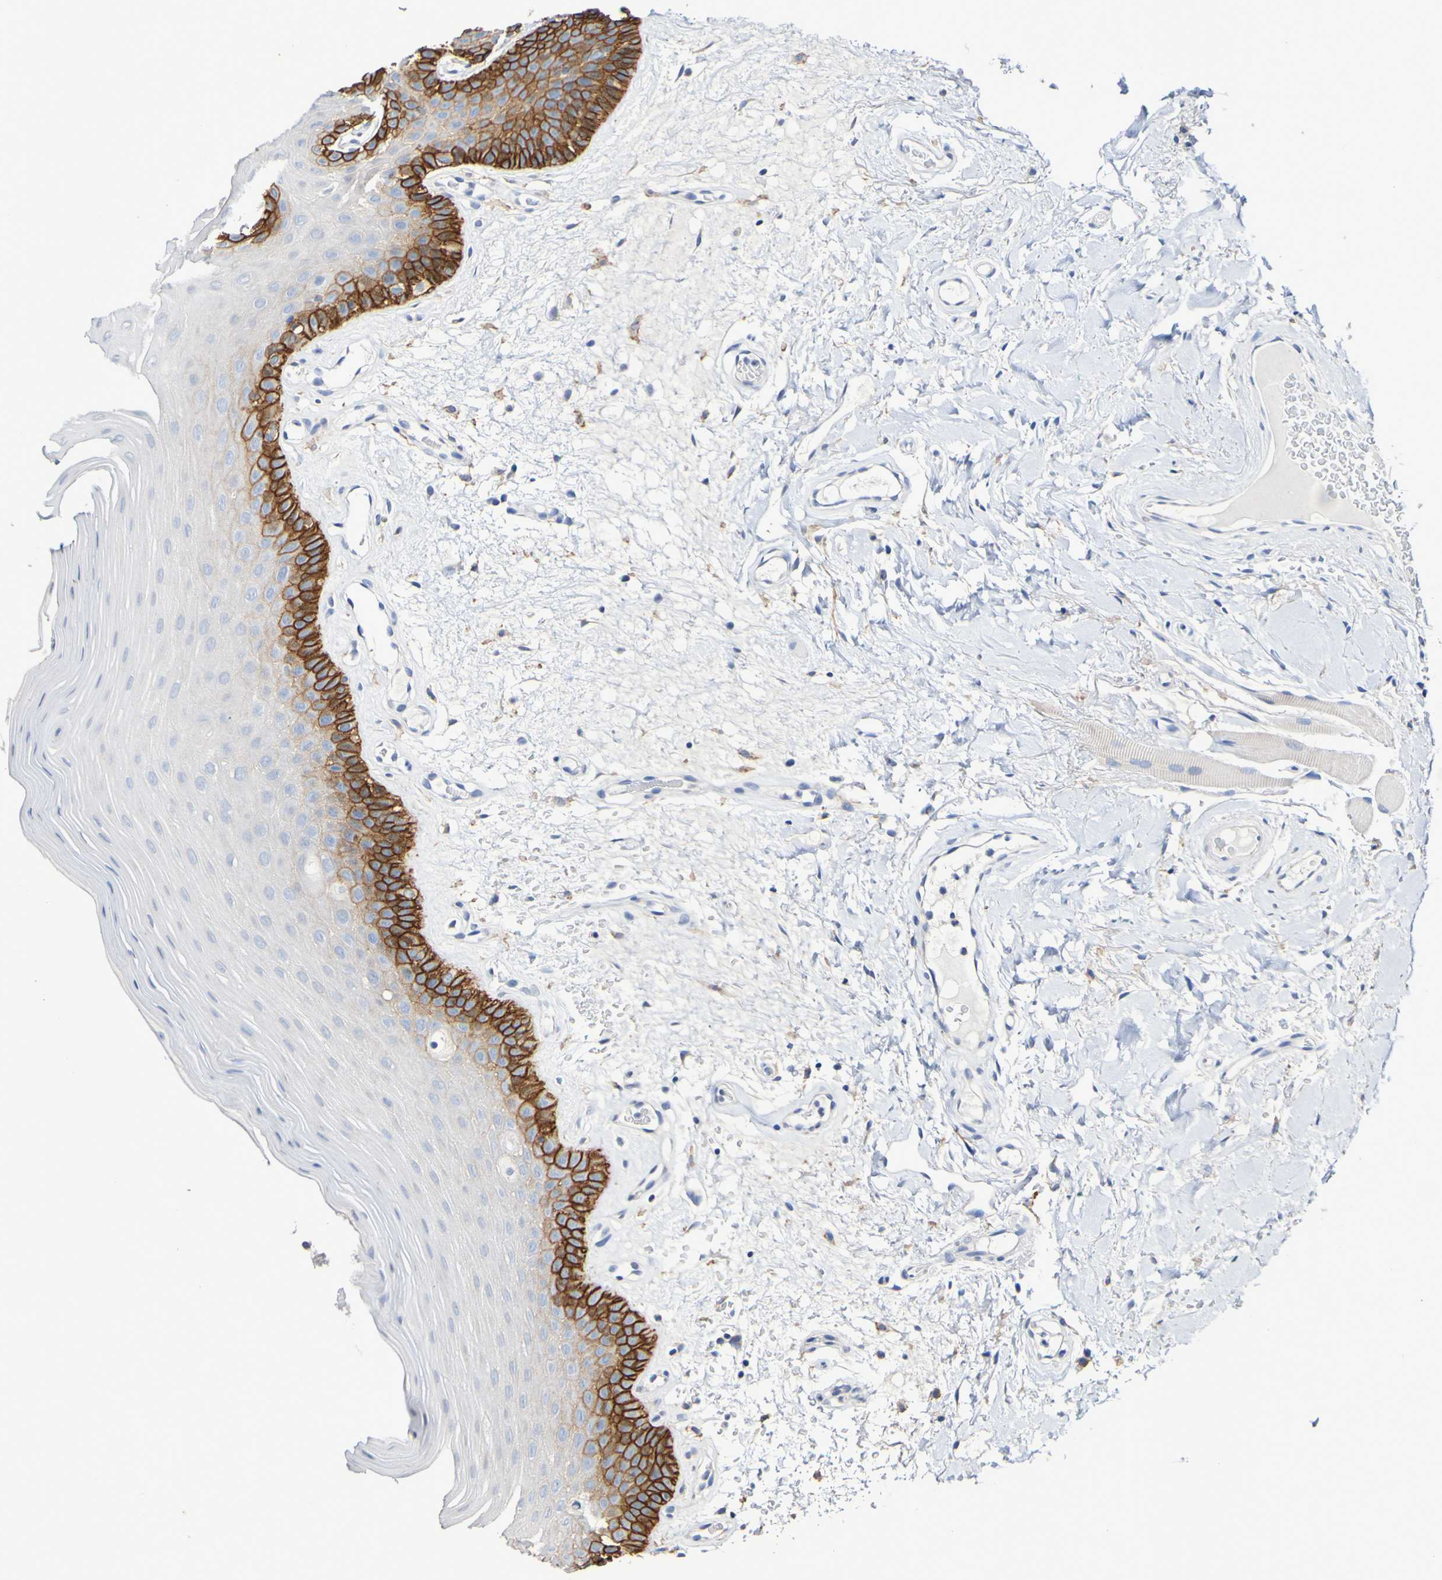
{"staining": {"intensity": "strong", "quantity": "<25%", "location": "cytoplasmic/membranous"}, "tissue": "oral mucosa", "cell_type": "Squamous epithelial cells", "image_type": "normal", "snomed": [{"axis": "morphology", "description": "Normal tissue, NOS"}, {"axis": "morphology", "description": "Squamous cell carcinoma, NOS"}, {"axis": "topography", "description": "Skeletal muscle"}, {"axis": "topography", "description": "Adipose tissue"}, {"axis": "topography", "description": "Vascular tissue"}, {"axis": "topography", "description": "Oral tissue"}, {"axis": "topography", "description": "Peripheral nerve tissue"}, {"axis": "topography", "description": "Head-Neck"}], "caption": "Strong cytoplasmic/membranous expression for a protein is seen in about <25% of squamous epithelial cells of benign oral mucosa using immunohistochemistry (IHC).", "gene": "SLC3A2", "patient": {"sex": "male", "age": 71}}